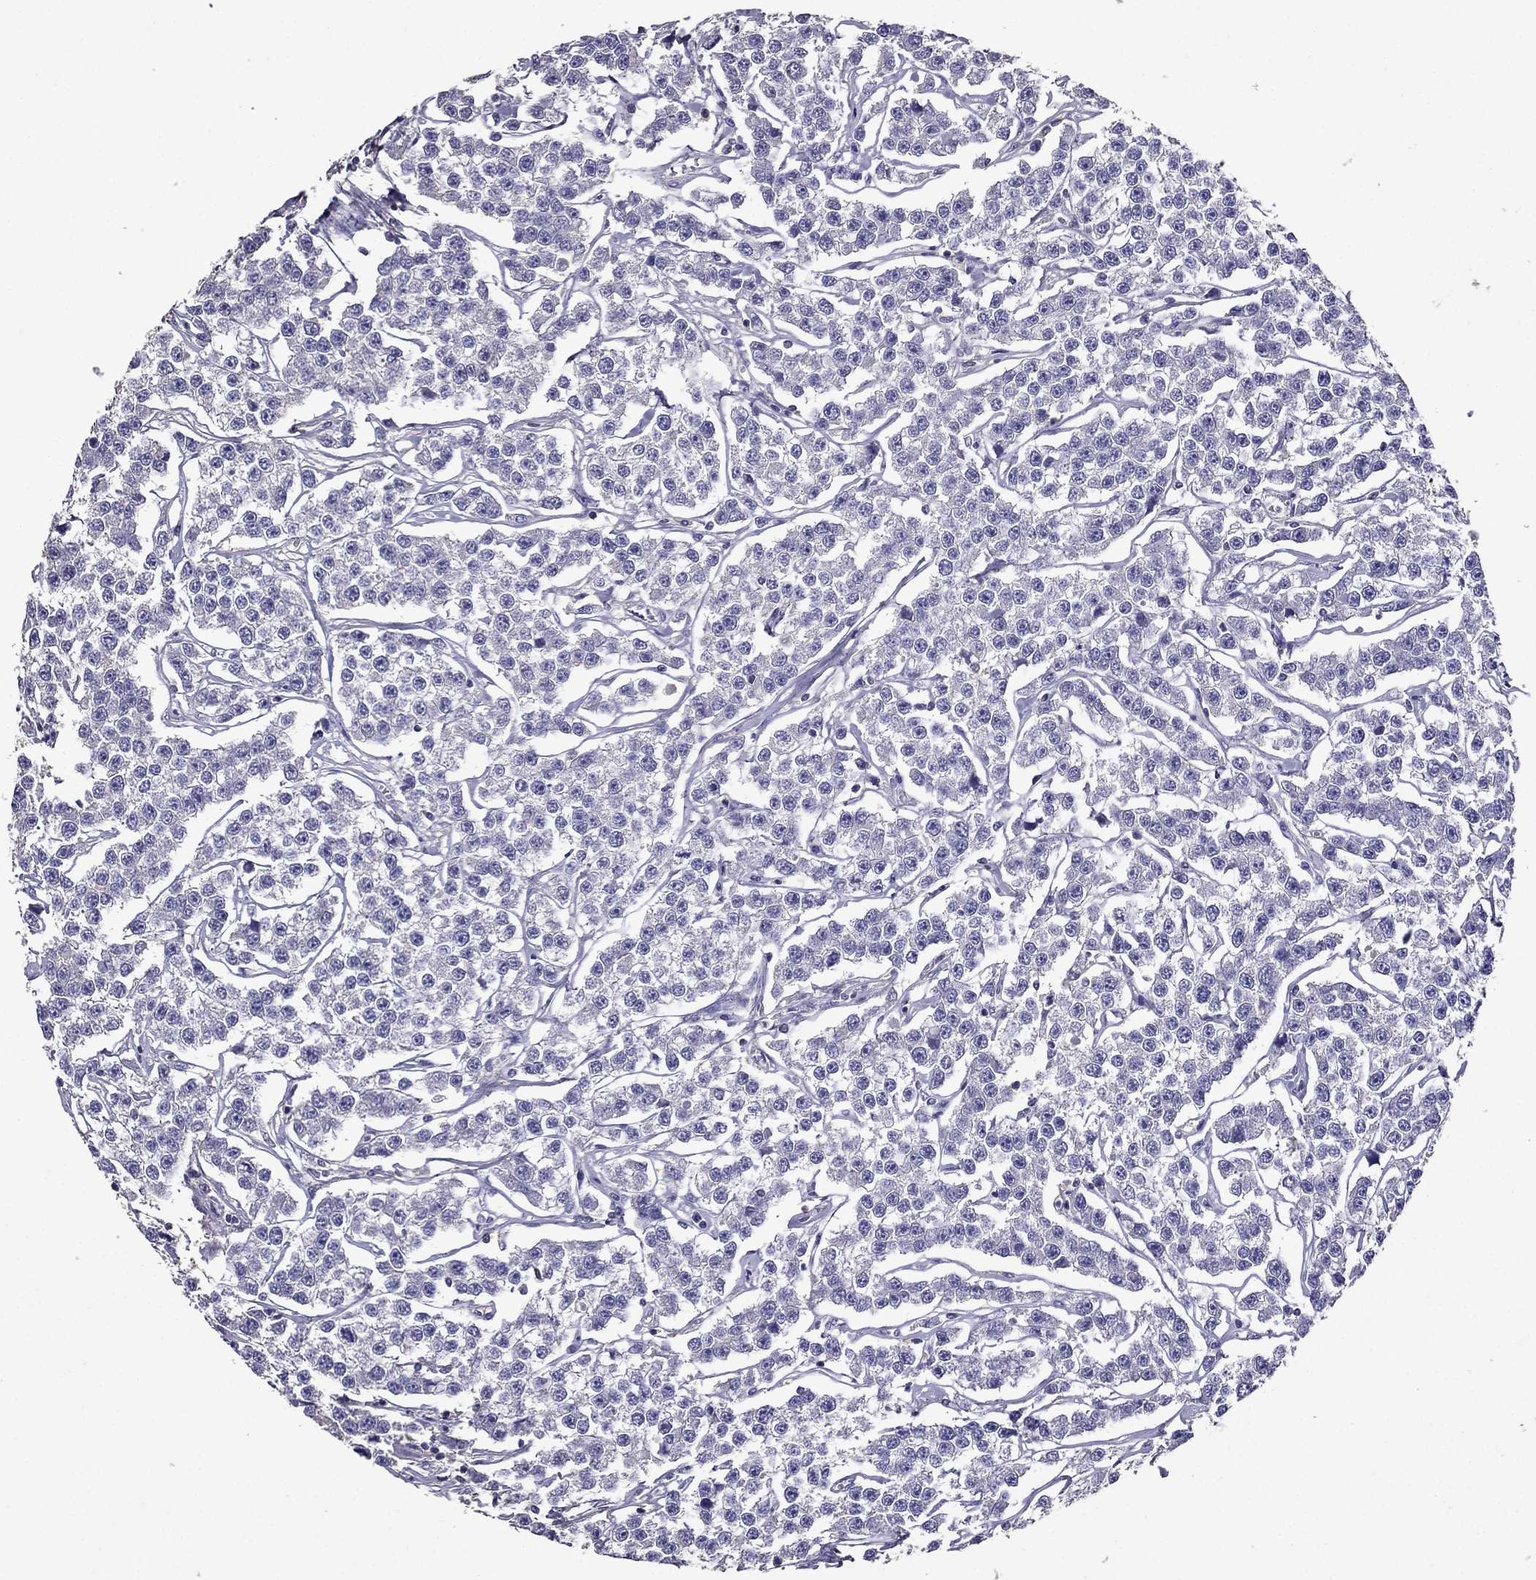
{"staining": {"intensity": "negative", "quantity": "none", "location": "none"}, "tissue": "testis cancer", "cell_type": "Tumor cells", "image_type": "cancer", "snomed": [{"axis": "morphology", "description": "Seminoma, NOS"}, {"axis": "topography", "description": "Testis"}], "caption": "High power microscopy photomicrograph of an IHC image of testis cancer, revealing no significant expression in tumor cells.", "gene": "NKX3-1", "patient": {"sex": "male", "age": 59}}